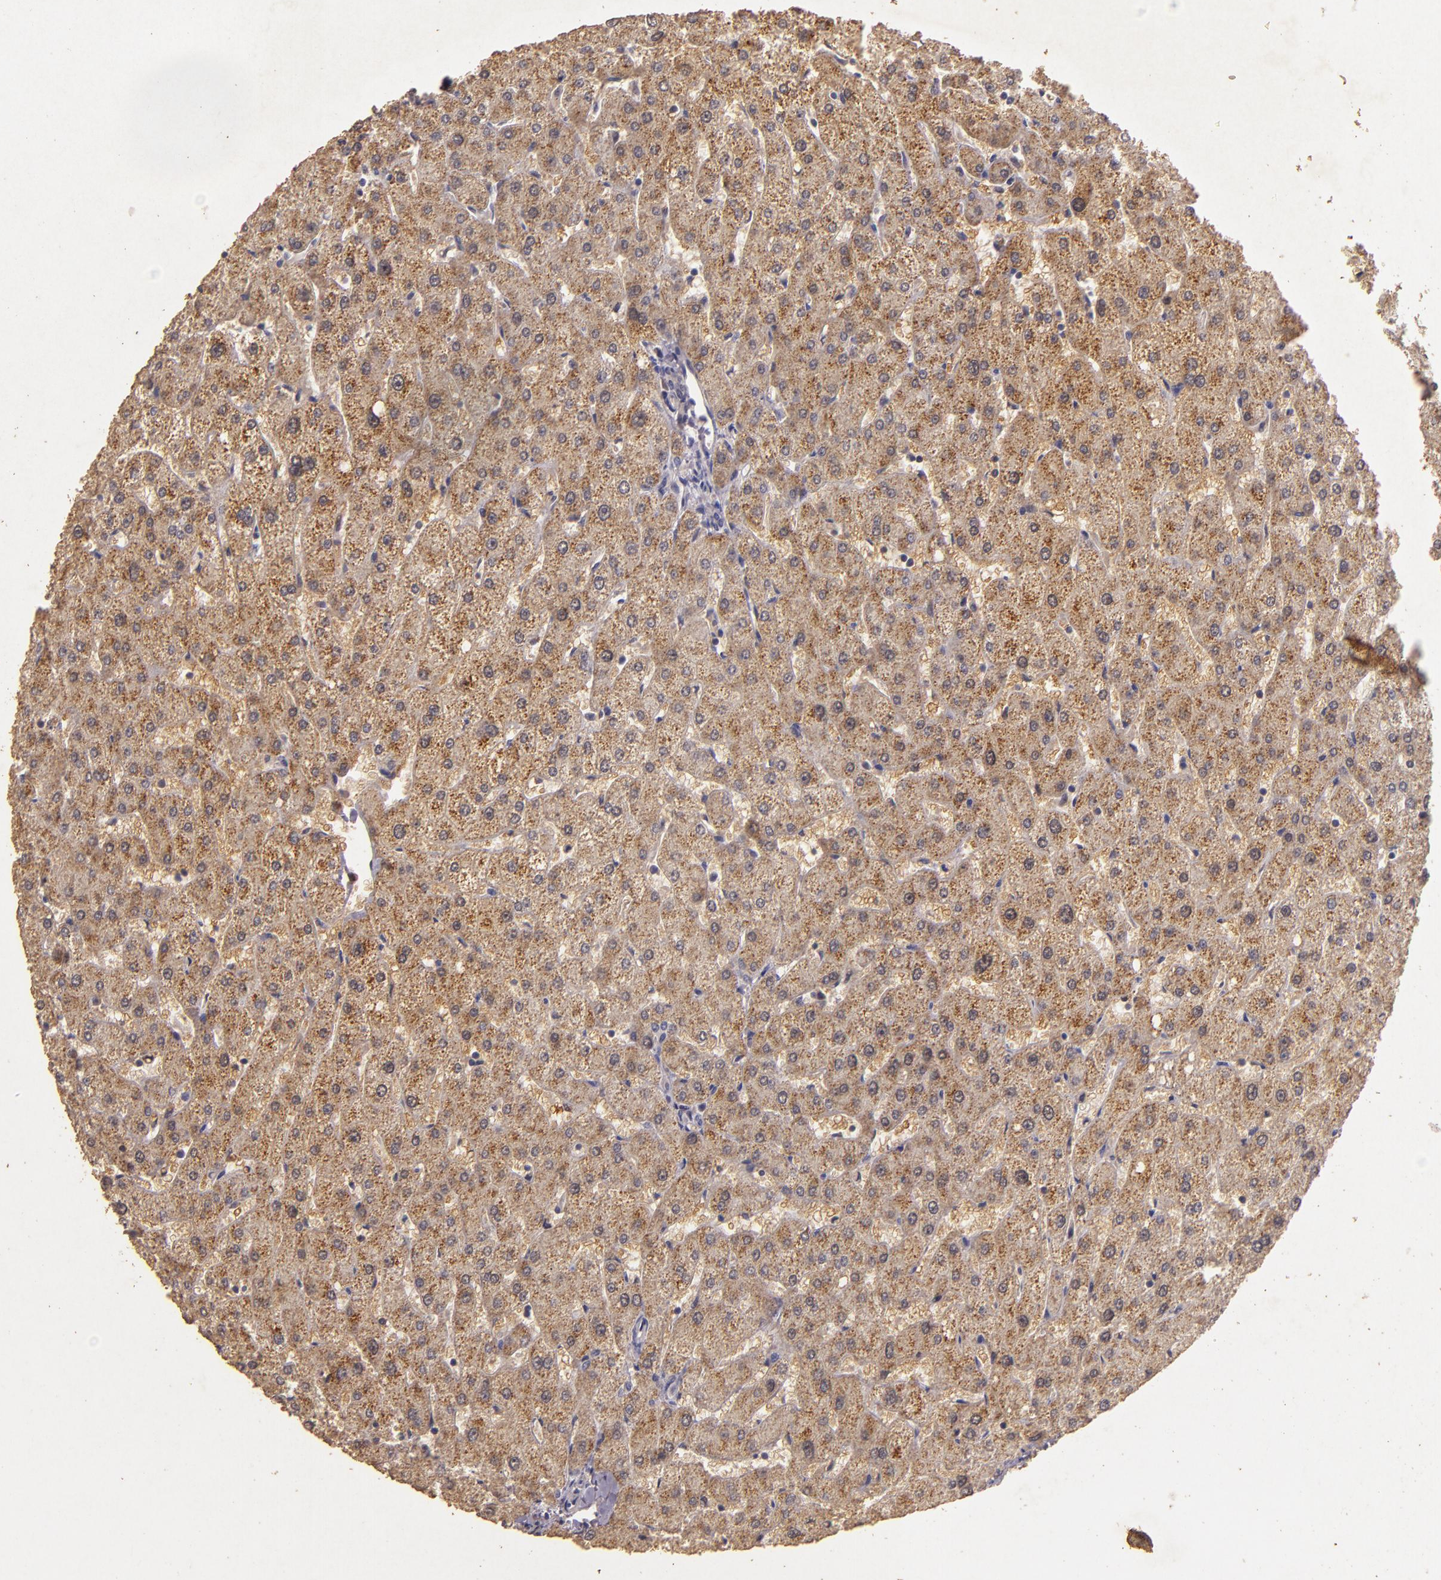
{"staining": {"intensity": "weak", "quantity": "<25%", "location": "cytoplasmic/membranous"}, "tissue": "liver", "cell_type": "Cholangiocytes", "image_type": "normal", "snomed": [{"axis": "morphology", "description": "Normal tissue, NOS"}, {"axis": "topography", "description": "Liver"}], "caption": "Immunohistochemistry histopathology image of benign liver stained for a protein (brown), which exhibits no positivity in cholangiocytes.", "gene": "BCL2L13", "patient": {"sex": "male", "age": 67}}